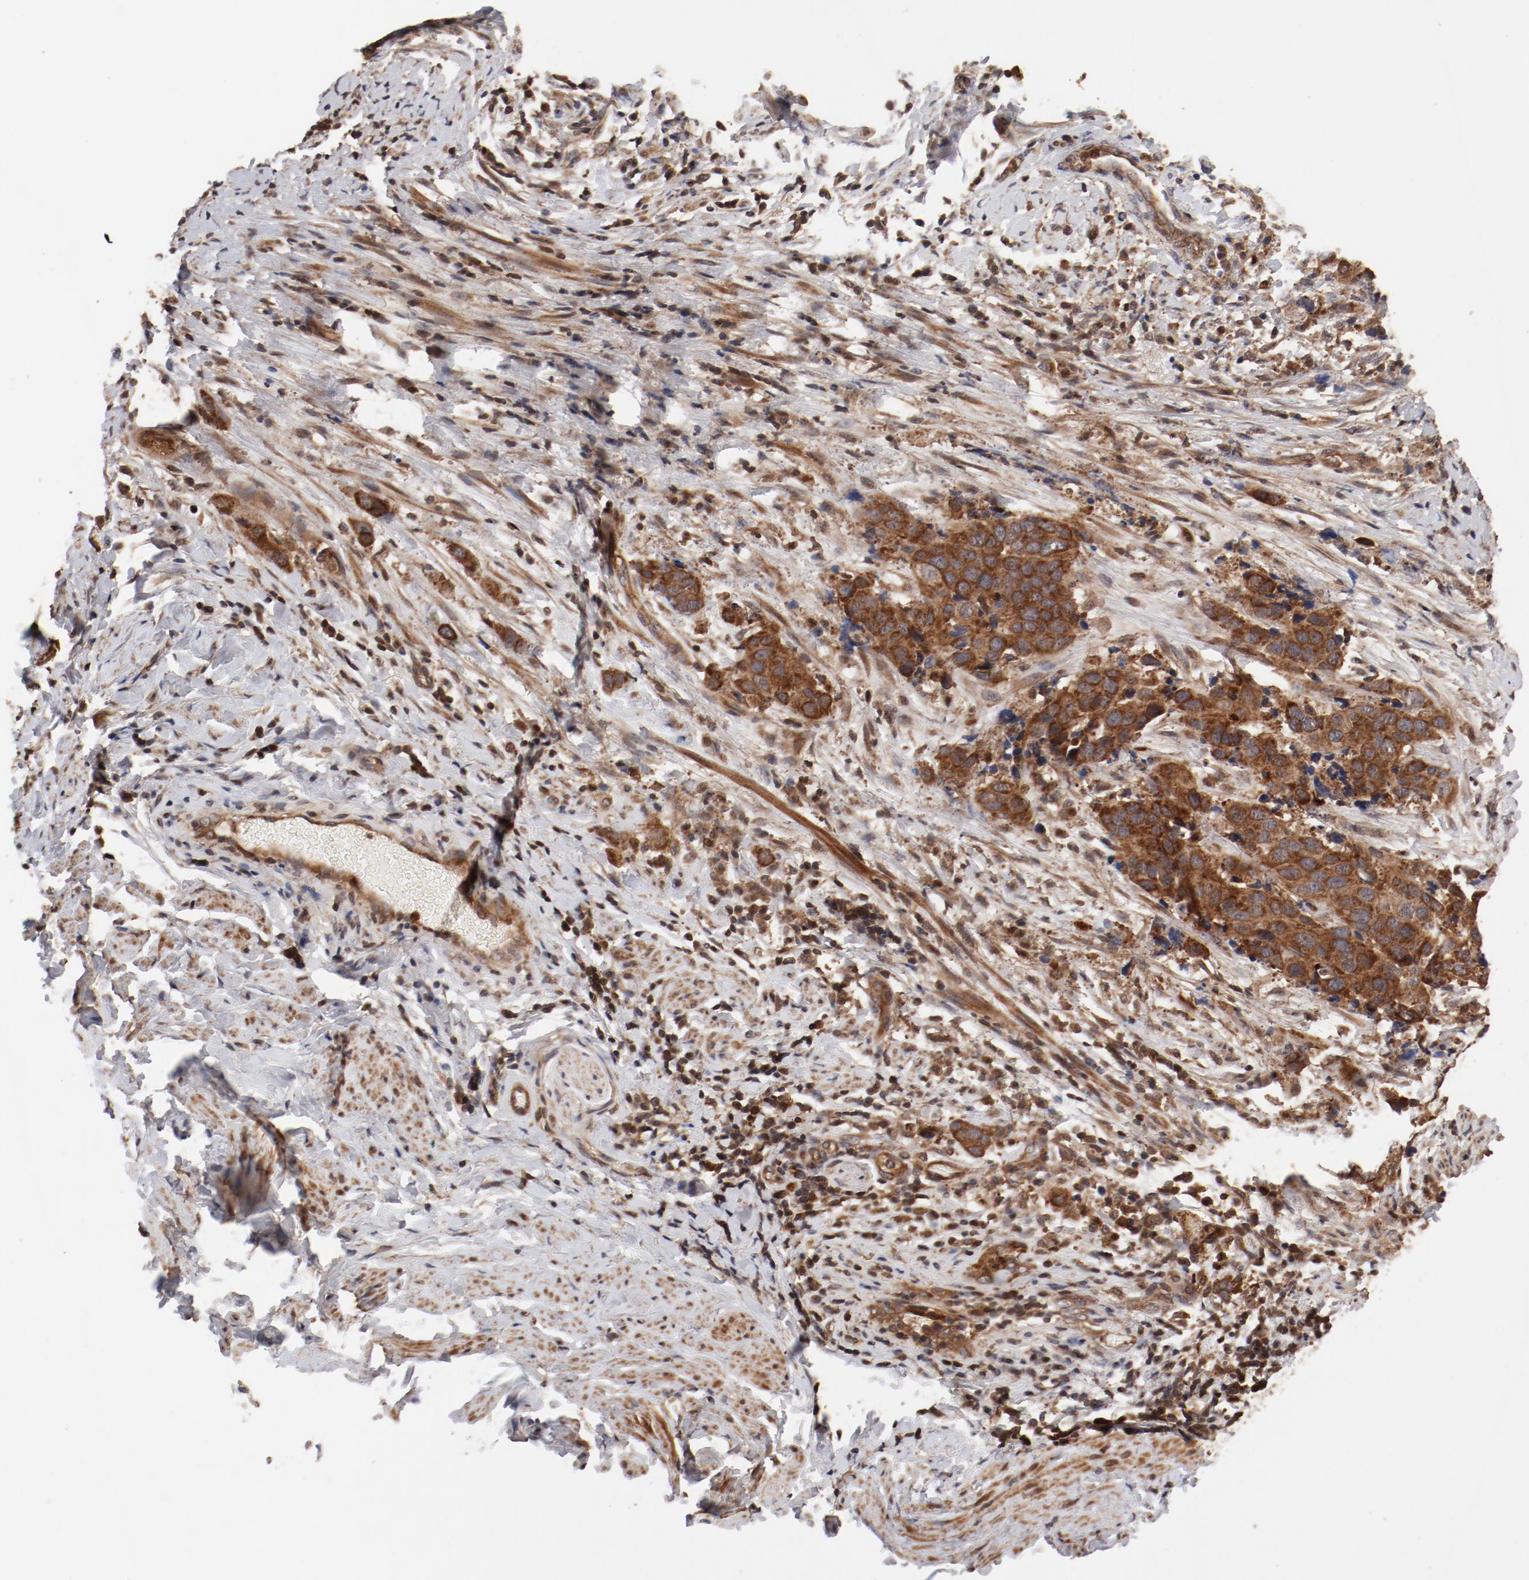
{"staining": {"intensity": "moderate", "quantity": ">75%", "location": "cytoplasmic/membranous"}, "tissue": "cervical cancer", "cell_type": "Tumor cells", "image_type": "cancer", "snomed": [{"axis": "morphology", "description": "Squamous cell carcinoma, NOS"}, {"axis": "topography", "description": "Cervix"}], "caption": "A brown stain highlights moderate cytoplasmic/membranous staining of a protein in cervical squamous cell carcinoma tumor cells.", "gene": "GUF1", "patient": {"sex": "female", "age": 54}}